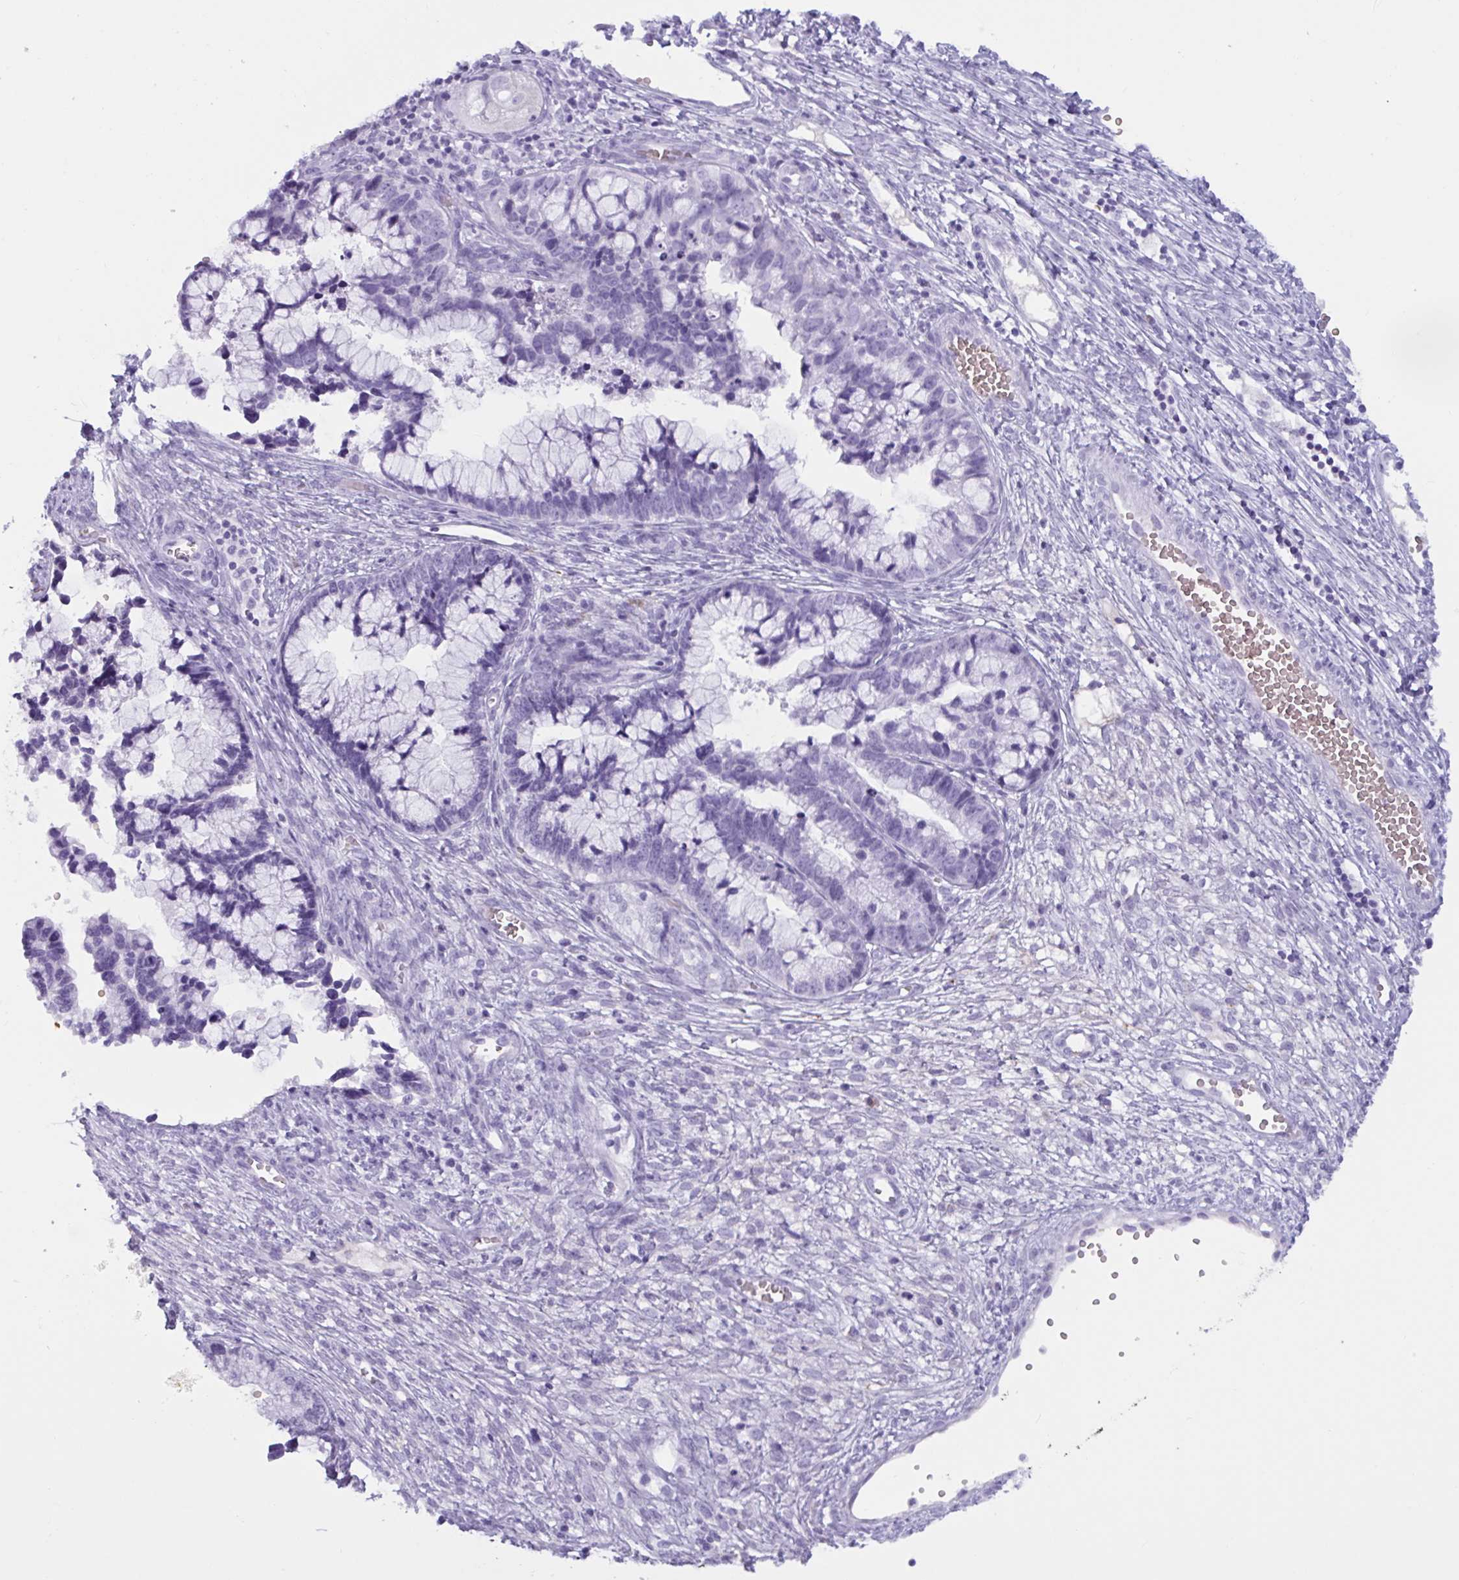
{"staining": {"intensity": "negative", "quantity": "none", "location": "none"}, "tissue": "cervical cancer", "cell_type": "Tumor cells", "image_type": "cancer", "snomed": [{"axis": "morphology", "description": "Adenocarcinoma, NOS"}, {"axis": "topography", "description": "Cervix"}], "caption": "This histopathology image is of cervical cancer (adenocarcinoma) stained with immunohistochemistry to label a protein in brown with the nuclei are counter-stained blue. There is no staining in tumor cells. (Brightfield microscopy of DAB (3,3'-diaminobenzidine) immunohistochemistry (IHC) at high magnification).", "gene": "SLC2A1", "patient": {"sex": "female", "age": 44}}